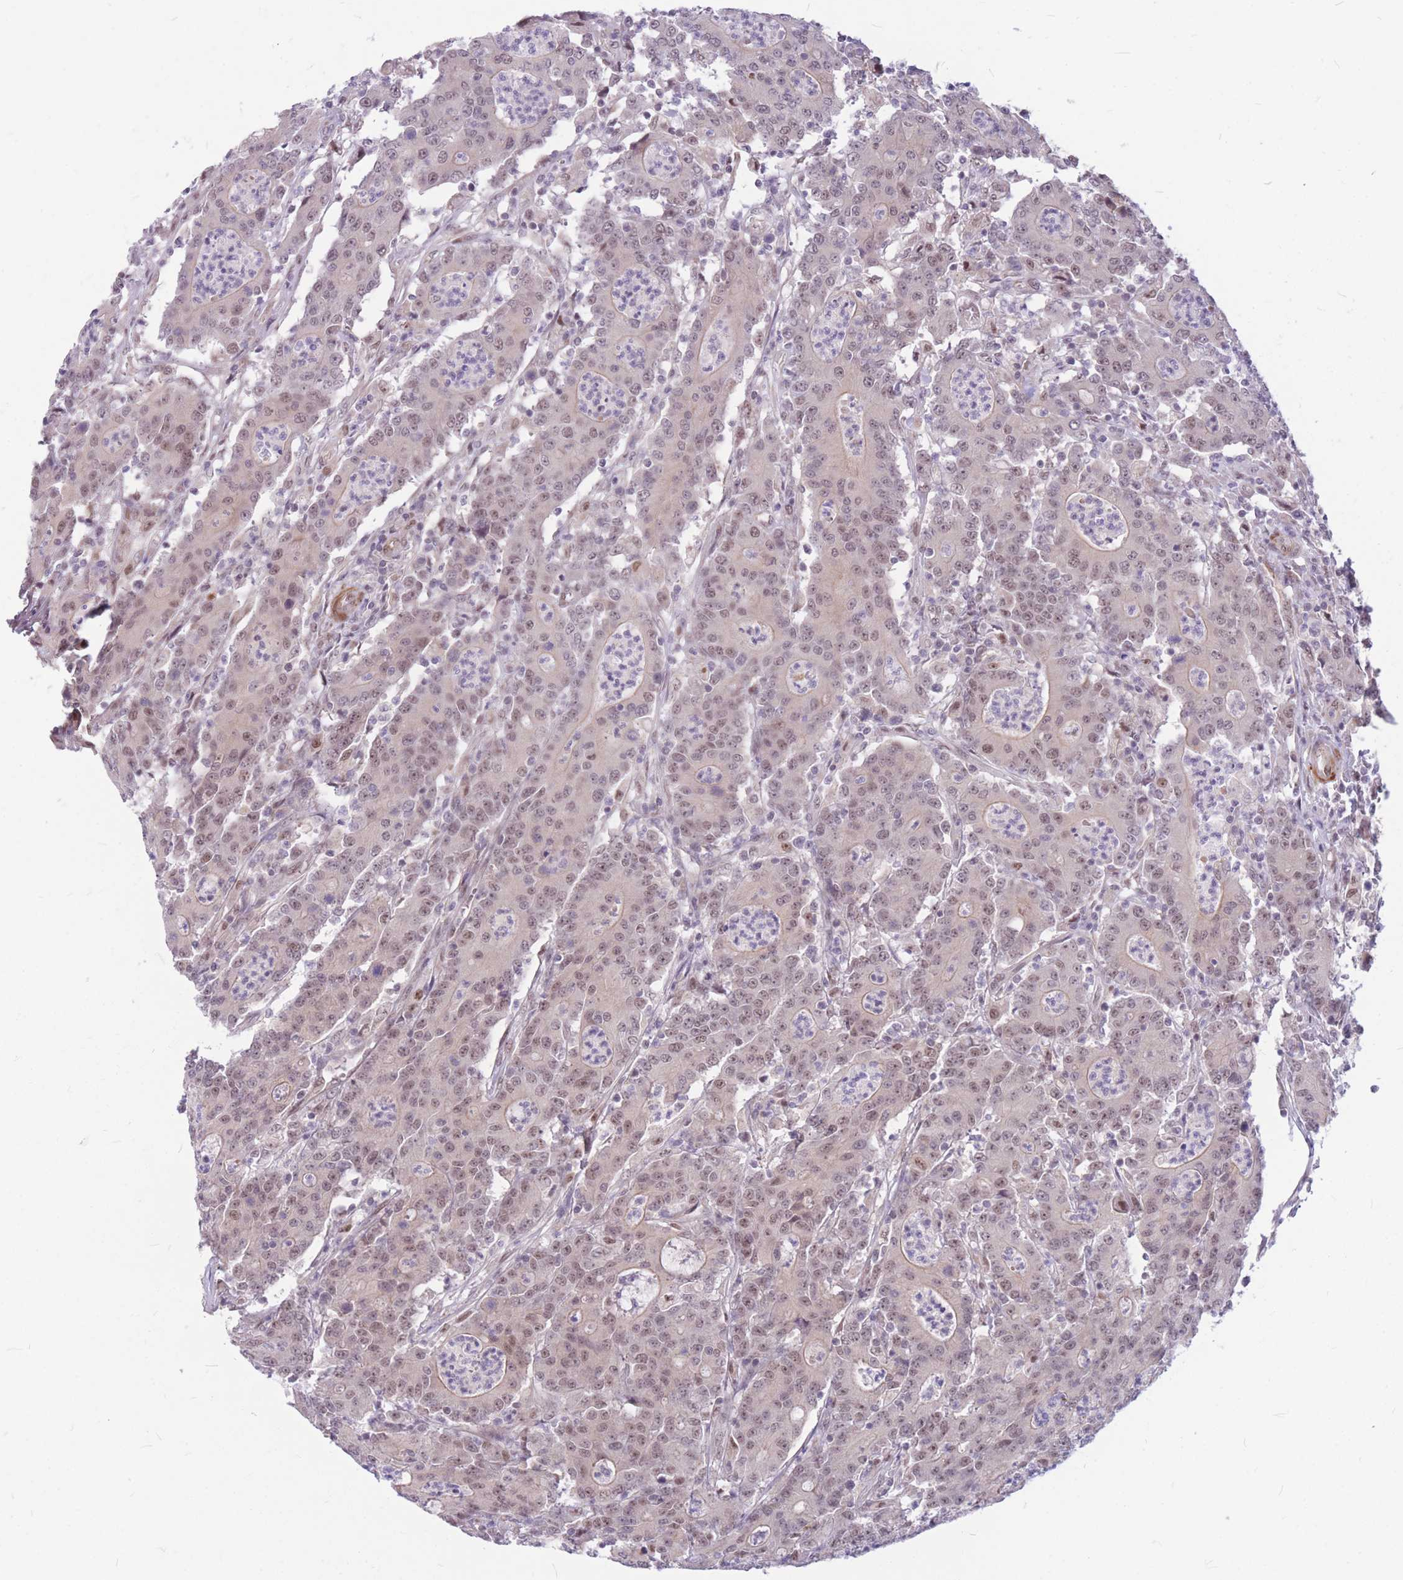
{"staining": {"intensity": "weak", "quantity": ">75%", "location": "cytoplasmic/membranous,nuclear"}, "tissue": "colorectal cancer", "cell_type": "Tumor cells", "image_type": "cancer", "snomed": [{"axis": "morphology", "description": "Adenocarcinoma, NOS"}, {"axis": "topography", "description": "Colon"}], "caption": "Colorectal cancer (adenocarcinoma) stained for a protein (brown) reveals weak cytoplasmic/membranous and nuclear positive positivity in about >75% of tumor cells.", "gene": "ERCC2", "patient": {"sex": "male", "age": 83}}